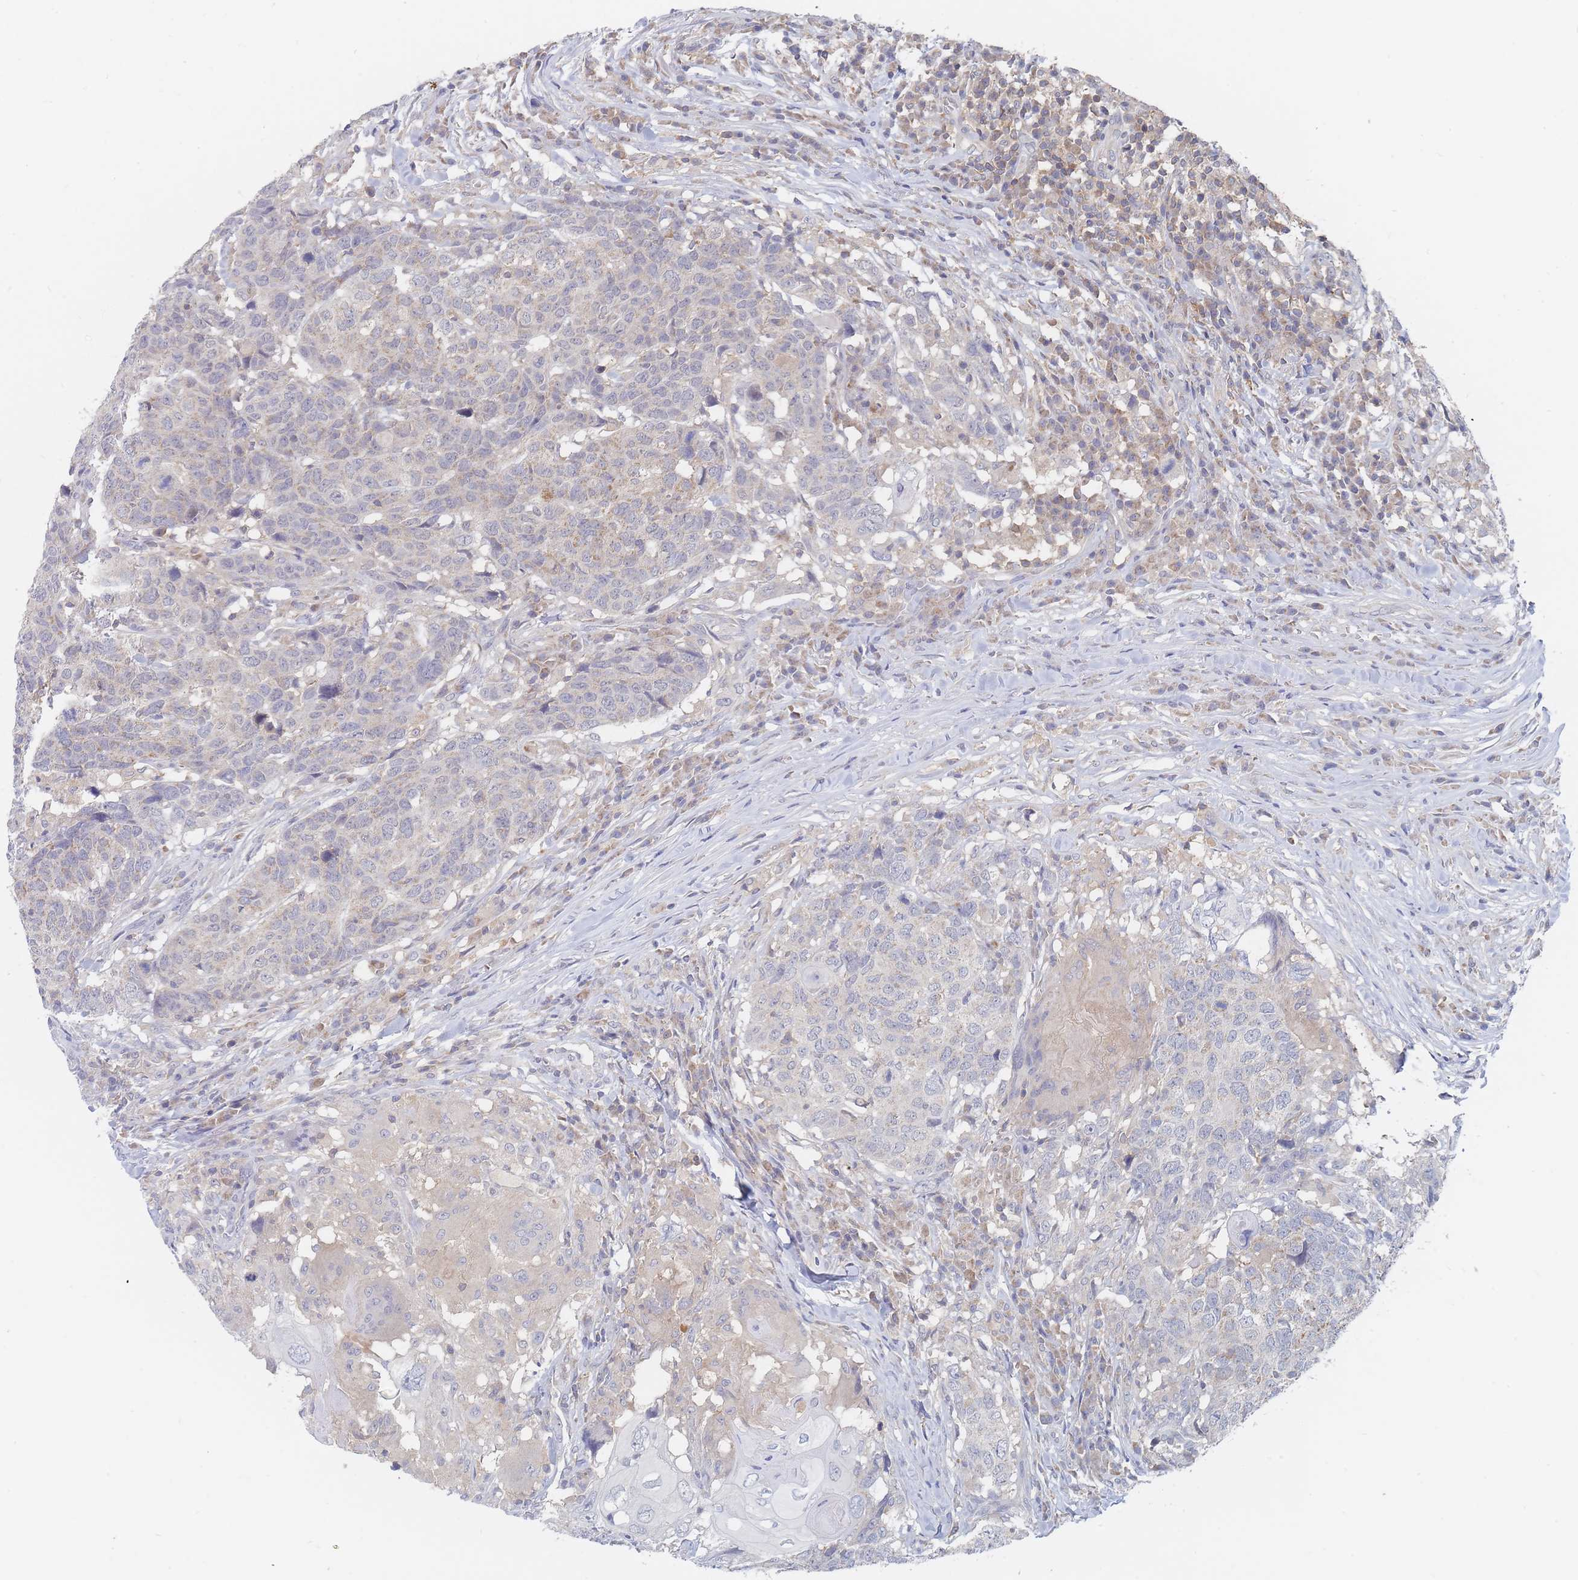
{"staining": {"intensity": "negative", "quantity": "none", "location": "none"}, "tissue": "head and neck cancer", "cell_type": "Tumor cells", "image_type": "cancer", "snomed": [{"axis": "morphology", "description": "Normal tissue, NOS"}, {"axis": "morphology", "description": "Squamous cell carcinoma, NOS"}, {"axis": "topography", "description": "Skeletal muscle"}, {"axis": "topography", "description": "Vascular tissue"}, {"axis": "topography", "description": "Peripheral nerve tissue"}, {"axis": "topography", "description": "Head-Neck"}], "caption": "High magnification brightfield microscopy of squamous cell carcinoma (head and neck) stained with DAB (brown) and counterstained with hematoxylin (blue): tumor cells show no significant staining.", "gene": "PPP6C", "patient": {"sex": "male", "age": 66}}